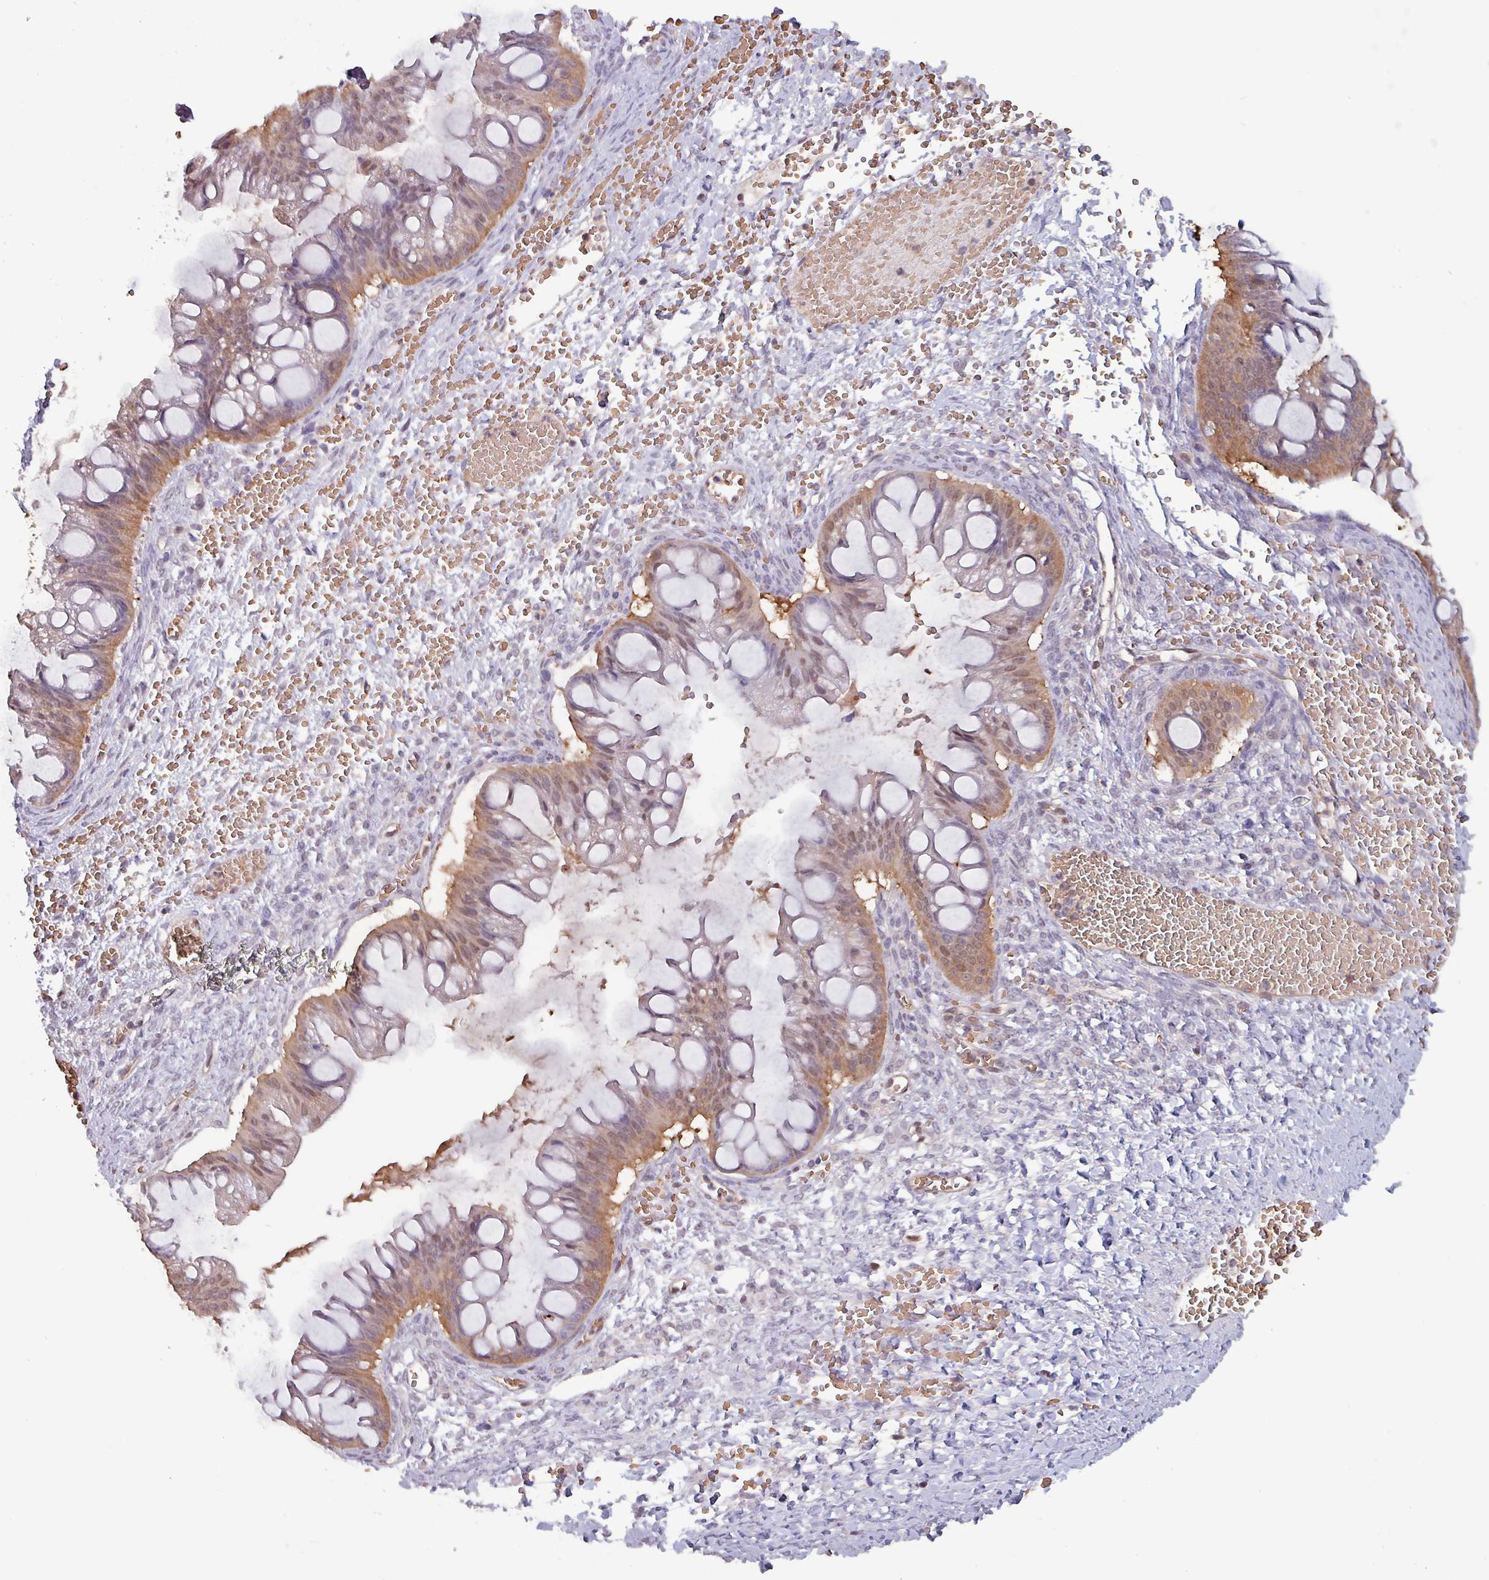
{"staining": {"intensity": "moderate", "quantity": ">75%", "location": "cytoplasmic/membranous,nuclear"}, "tissue": "ovarian cancer", "cell_type": "Tumor cells", "image_type": "cancer", "snomed": [{"axis": "morphology", "description": "Cystadenocarcinoma, mucinous, NOS"}, {"axis": "topography", "description": "Ovary"}], "caption": "Ovarian mucinous cystadenocarcinoma stained with immunohistochemistry (IHC) displays moderate cytoplasmic/membranous and nuclear positivity in approximately >75% of tumor cells. (DAB = brown stain, brightfield microscopy at high magnification).", "gene": "PSMB8", "patient": {"sex": "female", "age": 73}}